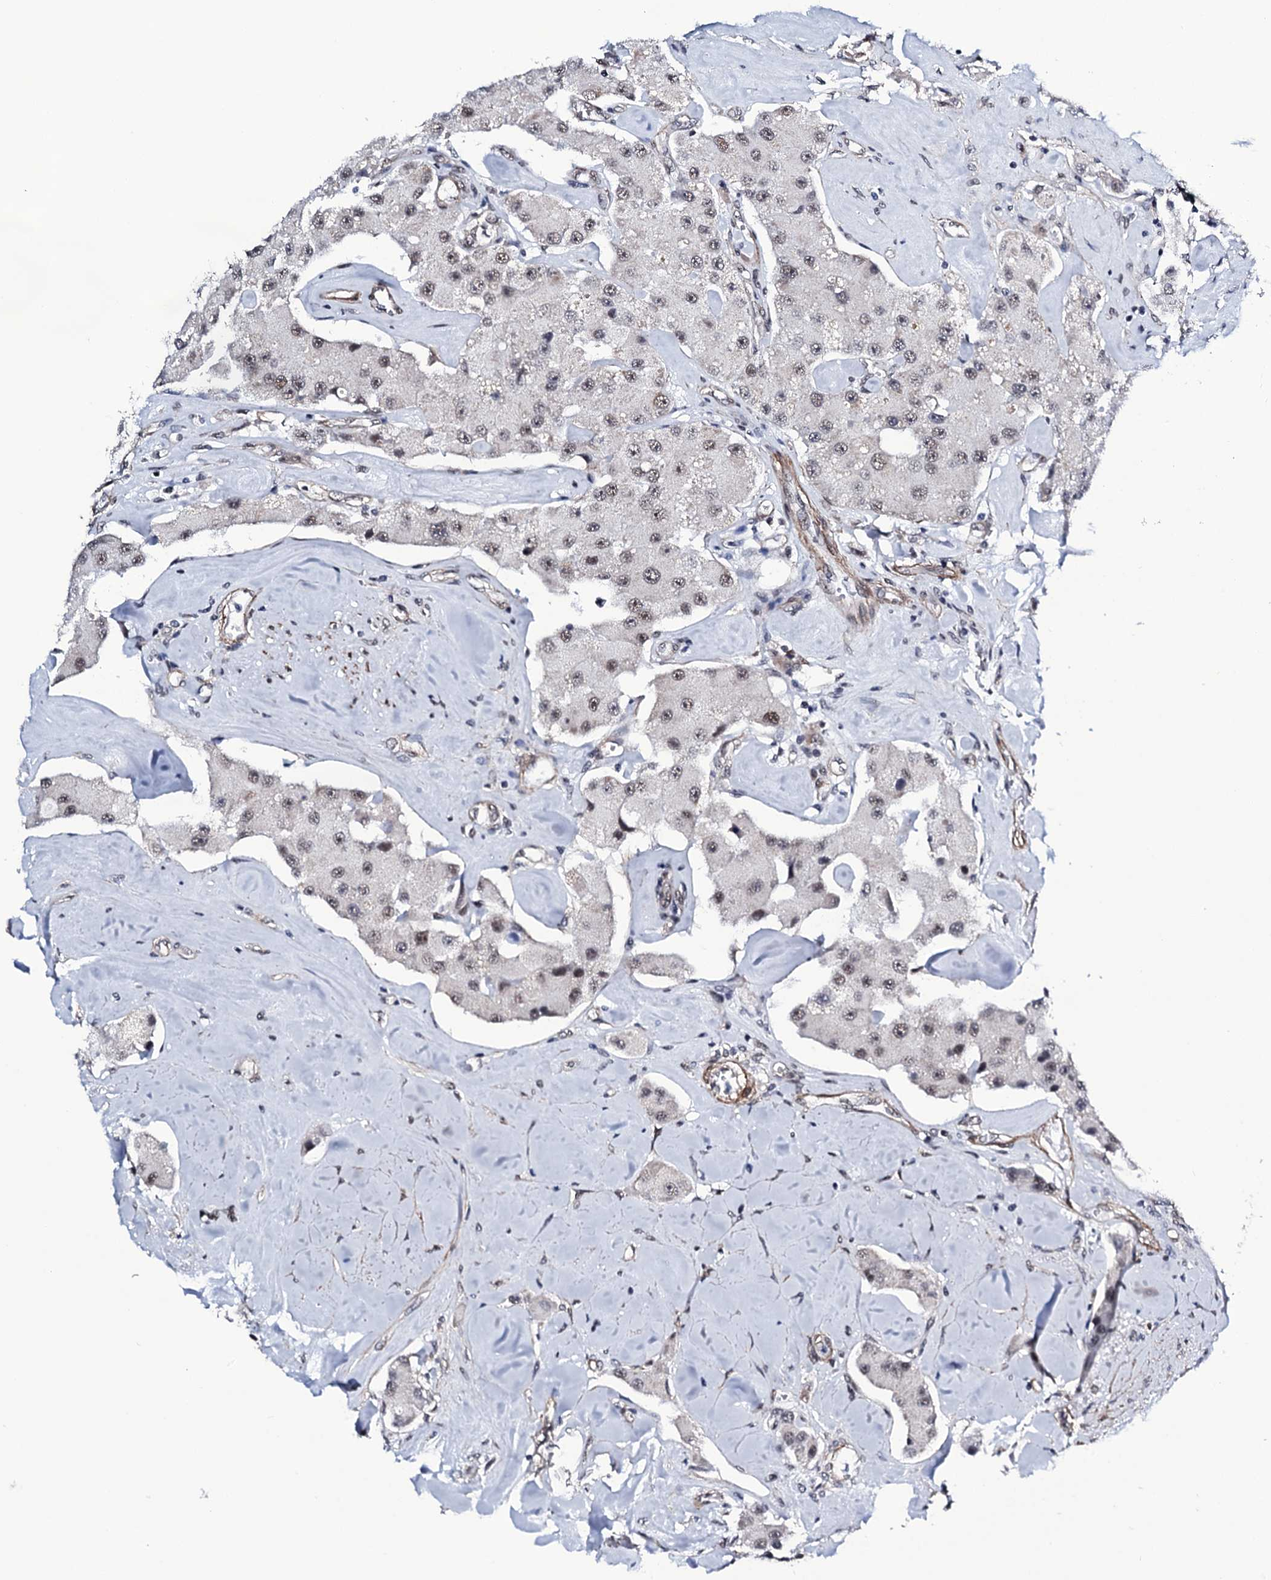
{"staining": {"intensity": "weak", "quantity": "25%-75%", "location": "nuclear"}, "tissue": "carcinoid", "cell_type": "Tumor cells", "image_type": "cancer", "snomed": [{"axis": "morphology", "description": "Carcinoid, malignant, NOS"}, {"axis": "topography", "description": "Pancreas"}], "caption": "The immunohistochemical stain labels weak nuclear staining in tumor cells of carcinoid tissue.", "gene": "CWC15", "patient": {"sex": "male", "age": 41}}